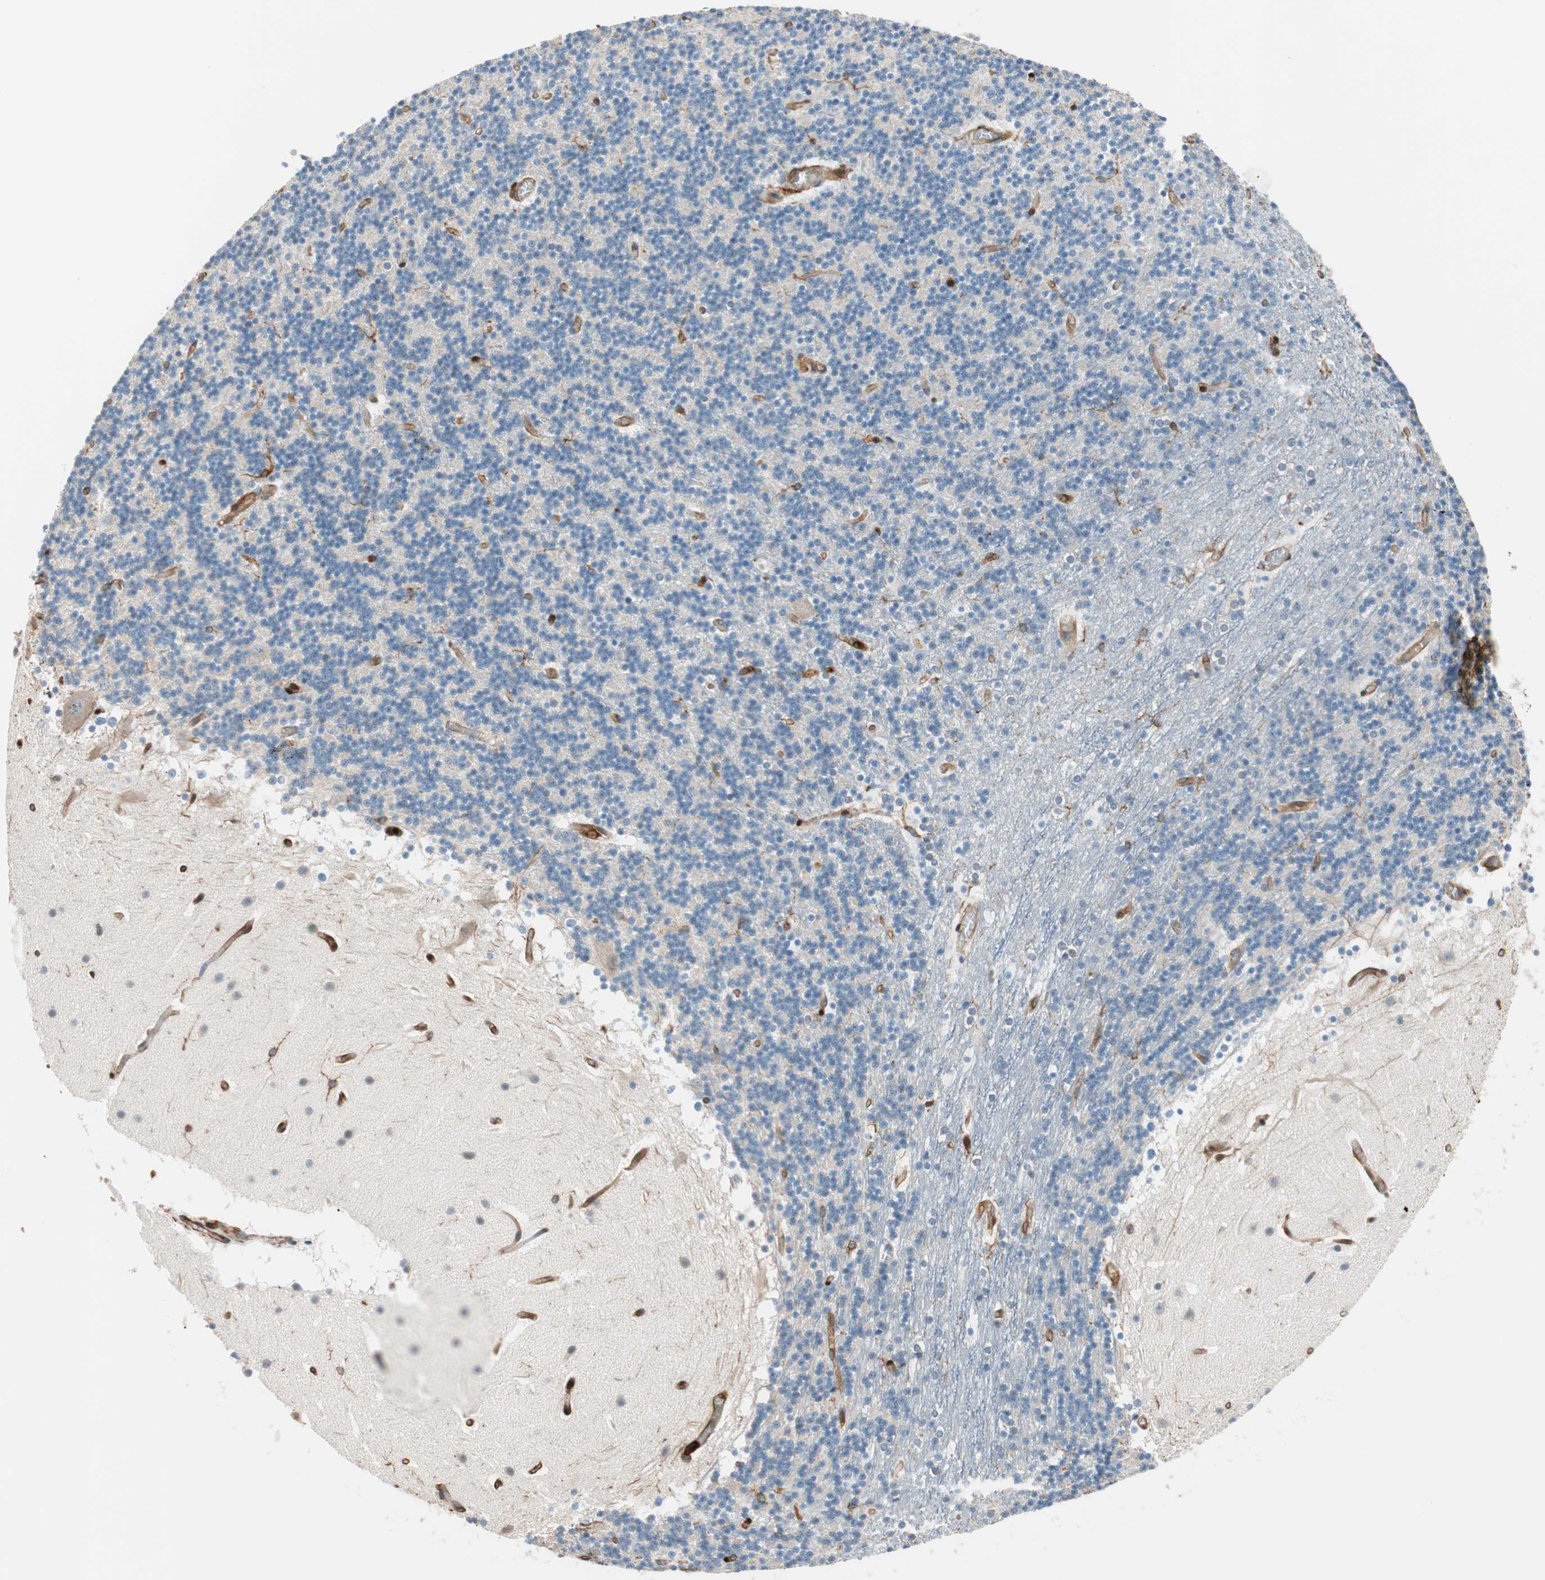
{"staining": {"intensity": "strong", "quantity": "<25%", "location": "cytoplasmic/membranous"}, "tissue": "cerebellum", "cell_type": "Cells in granular layer", "image_type": "normal", "snomed": [{"axis": "morphology", "description": "Normal tissue, NOS"}, {"axis": "topography", "description": "Cerebellum"}], "caption": "An immunohistochemistry (IHC) histopathology image of benign tissue is shown. Protein staining in brown shows strong cytoplasmic/membranous positivity in cerebellum within cells in granular layer.", "gene": "VASP", "patient": {"sex": "male", "age": 45}}